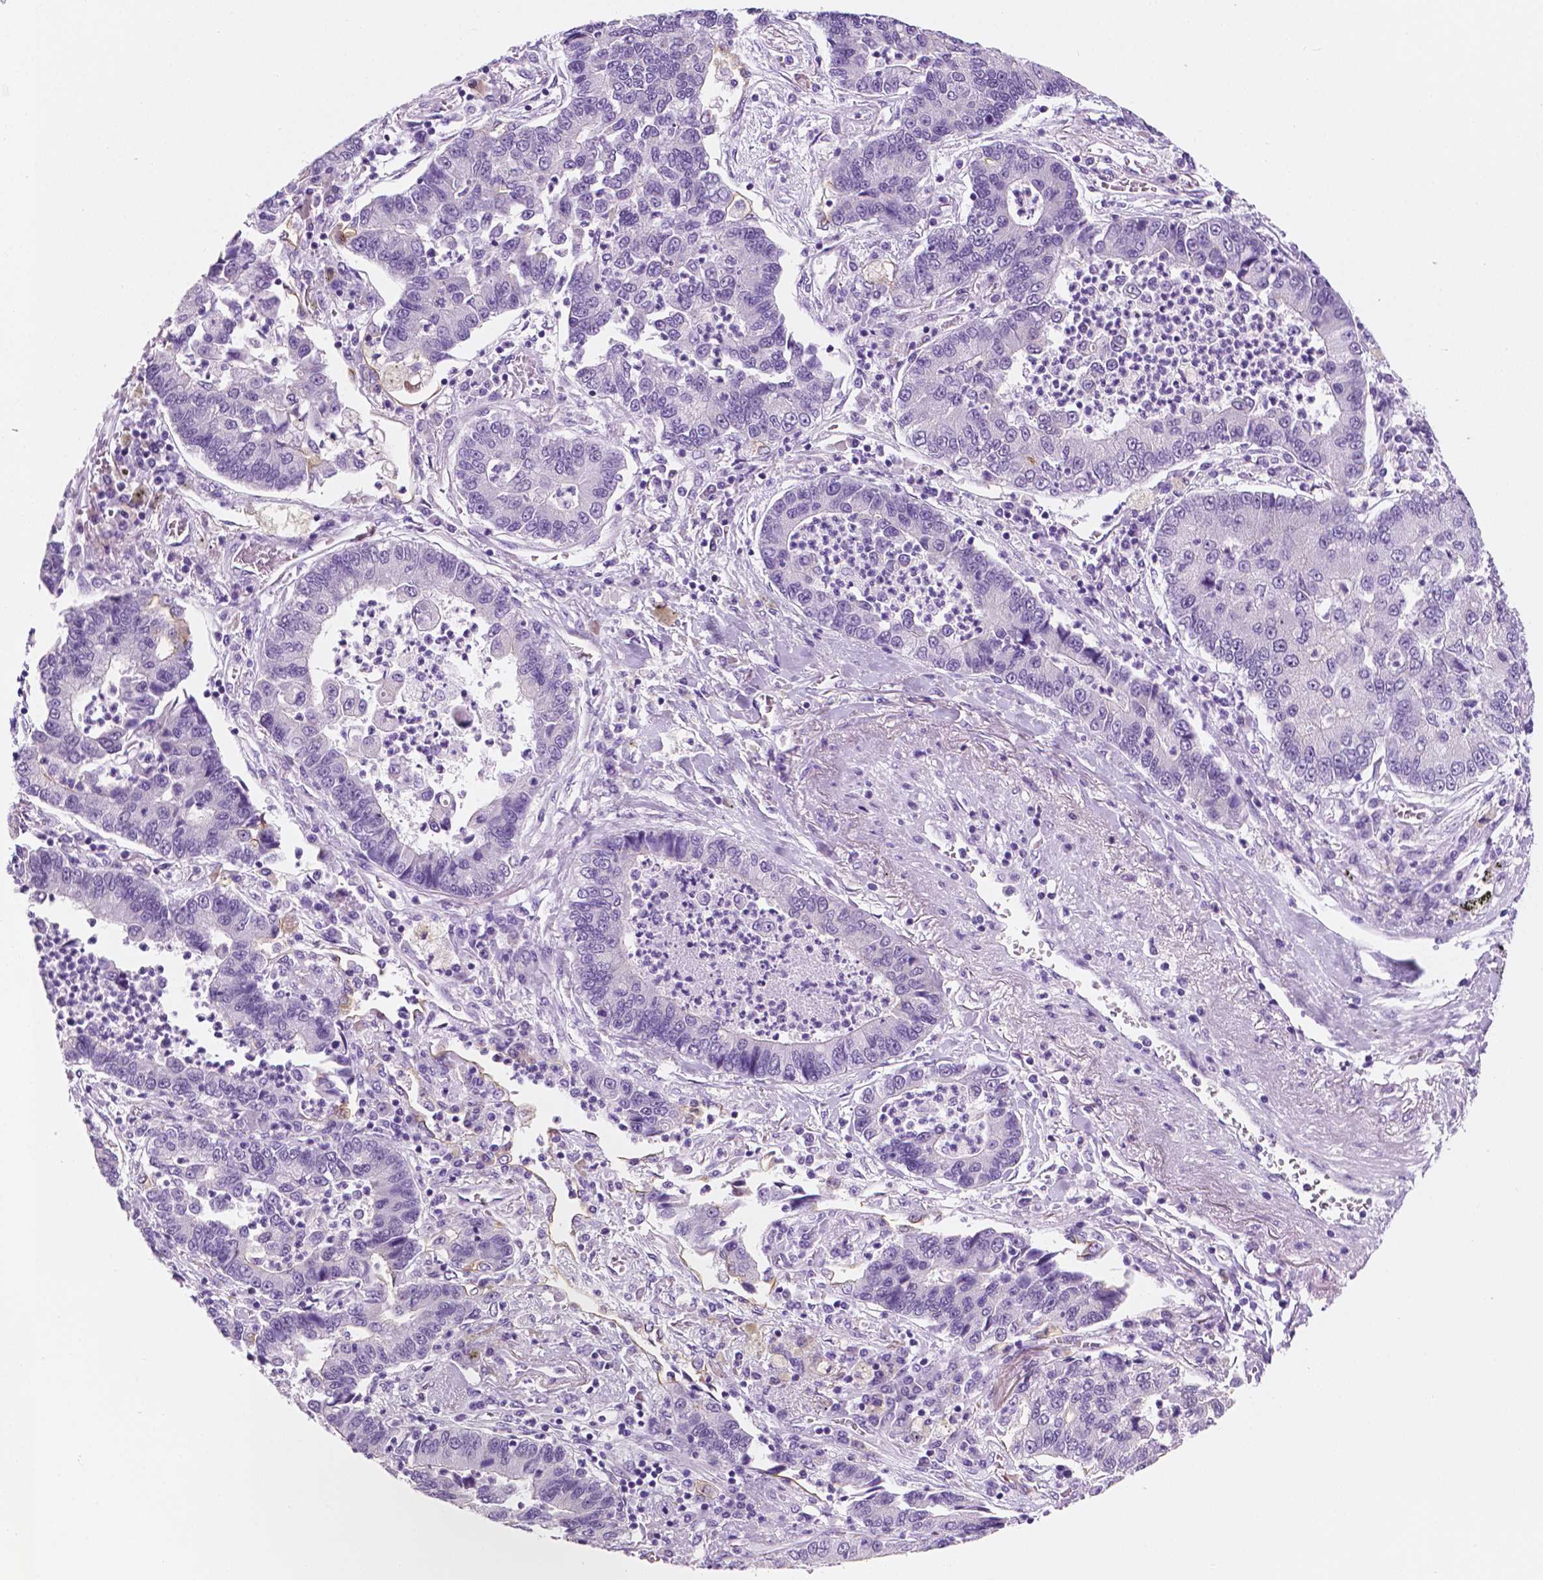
{"staining": {"intensity": "negative", "quantity": "none", "location": "none"}, "tissue": "lung cancer", "cell_type": "Tumor cells", "image_type": "cancer", "snomed": [{"axis": "morphology", "description": "Adenocarcinoma, NOS"}, {"axis": "topography", "description": "Lung"}], "caption": "Human adenocarcinoma (lung) stained for a protein using immunohistochemistry demonstrates no staining in tumor cells.", "gene": "PPL", "patient": {"sex": "female", "age": 57}}